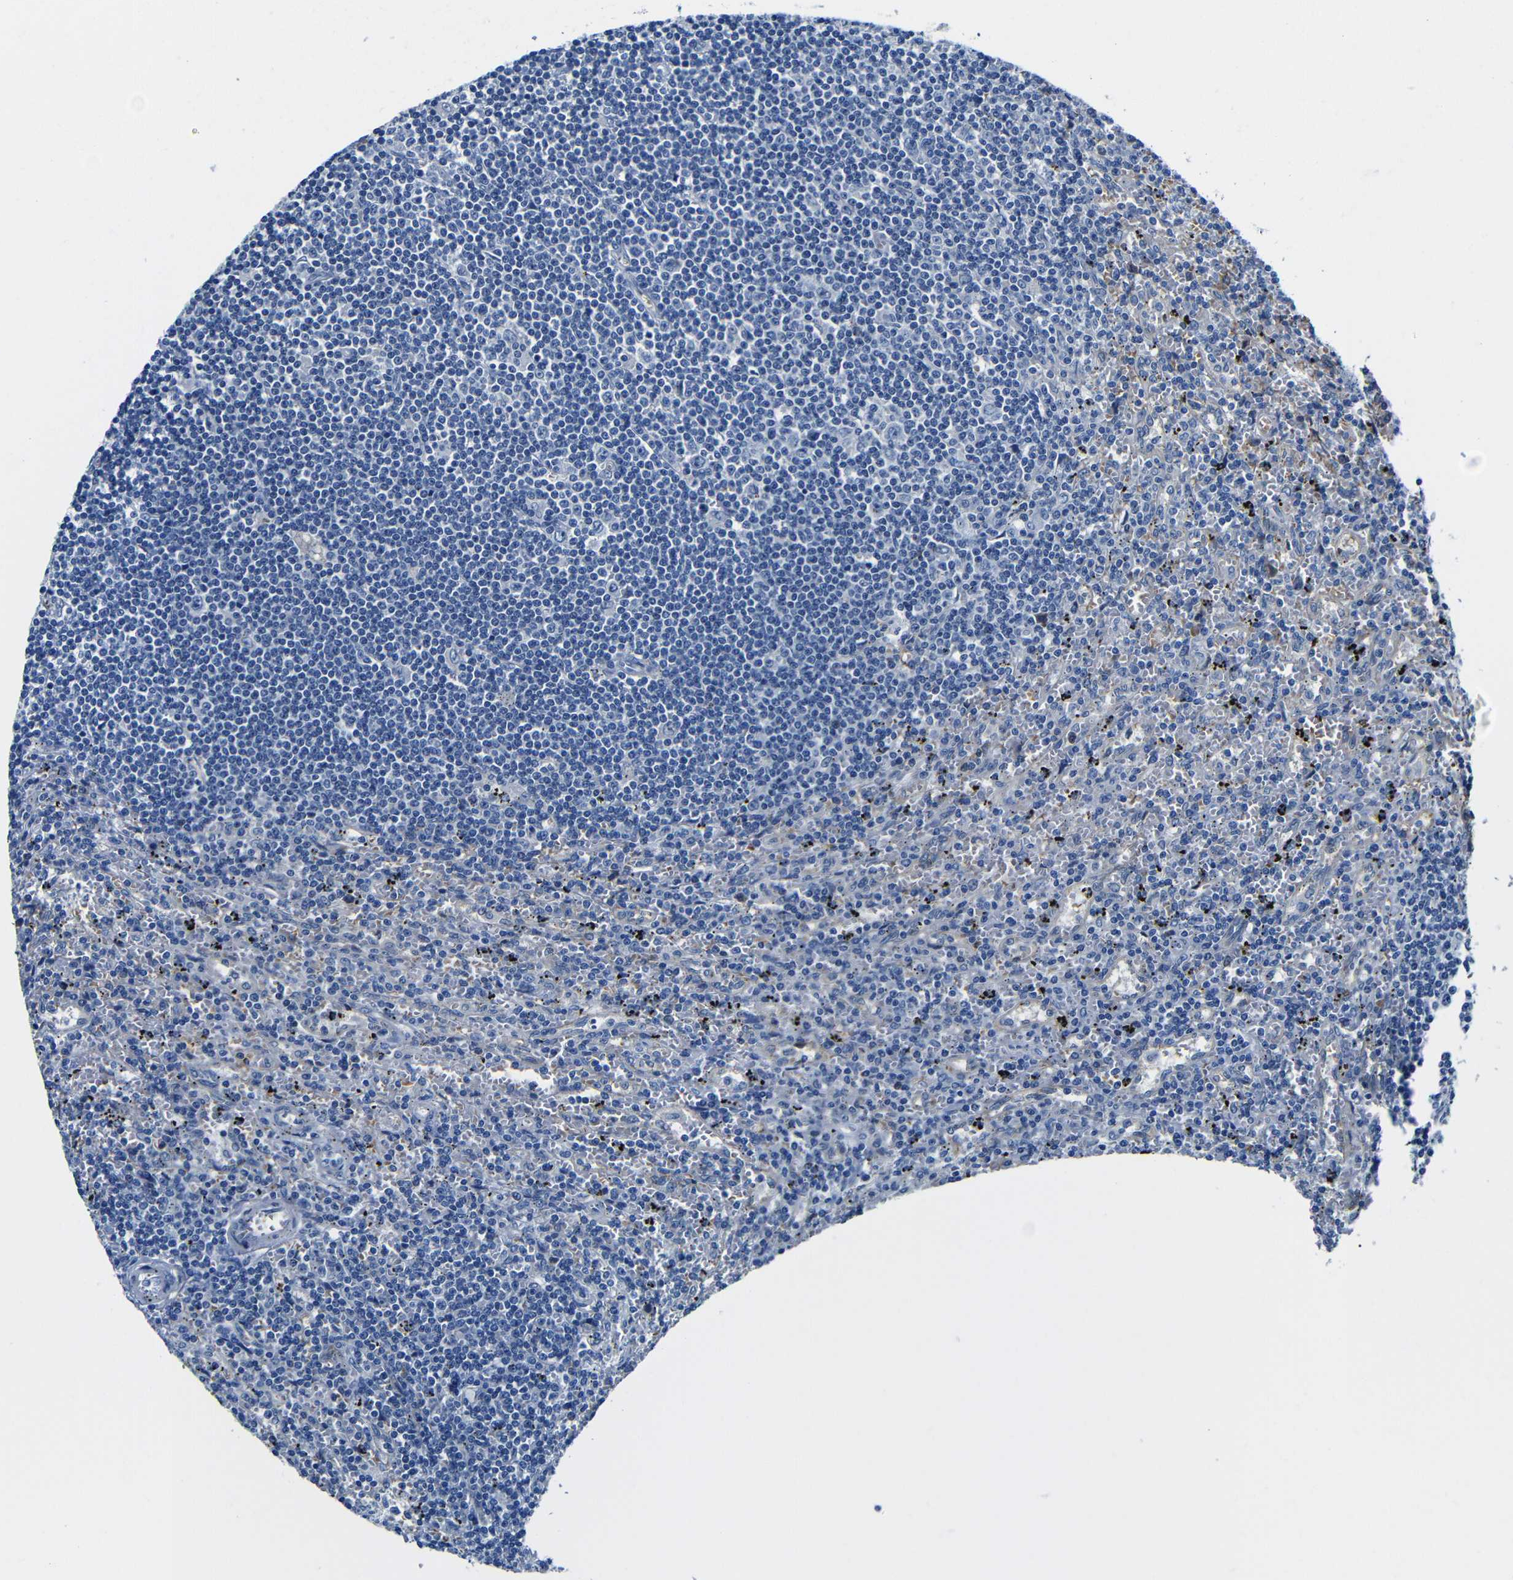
{"staining": {"intensity": "negative", "quantity": "none", "location": "none"}, "tissue": "lymphoma", "cell_type": "Tumor cells", "image_type": "cancer", "snomed": [{"axis": "morphology", "description": "Malignant lymphoma, non-Hodgkin's type, Low grade"}, {"axis": "topography", "description": "Spleen"}], "caption": "Histopathology image shows no protein positivity in tumor cells of lymphoma tissue. The staining is performed using DAB brown chromogen with nuclei counter-stained in using hematoxylin.", "gene": "TNFAIP1", "patient": {"sex": "male", "age": 76}}